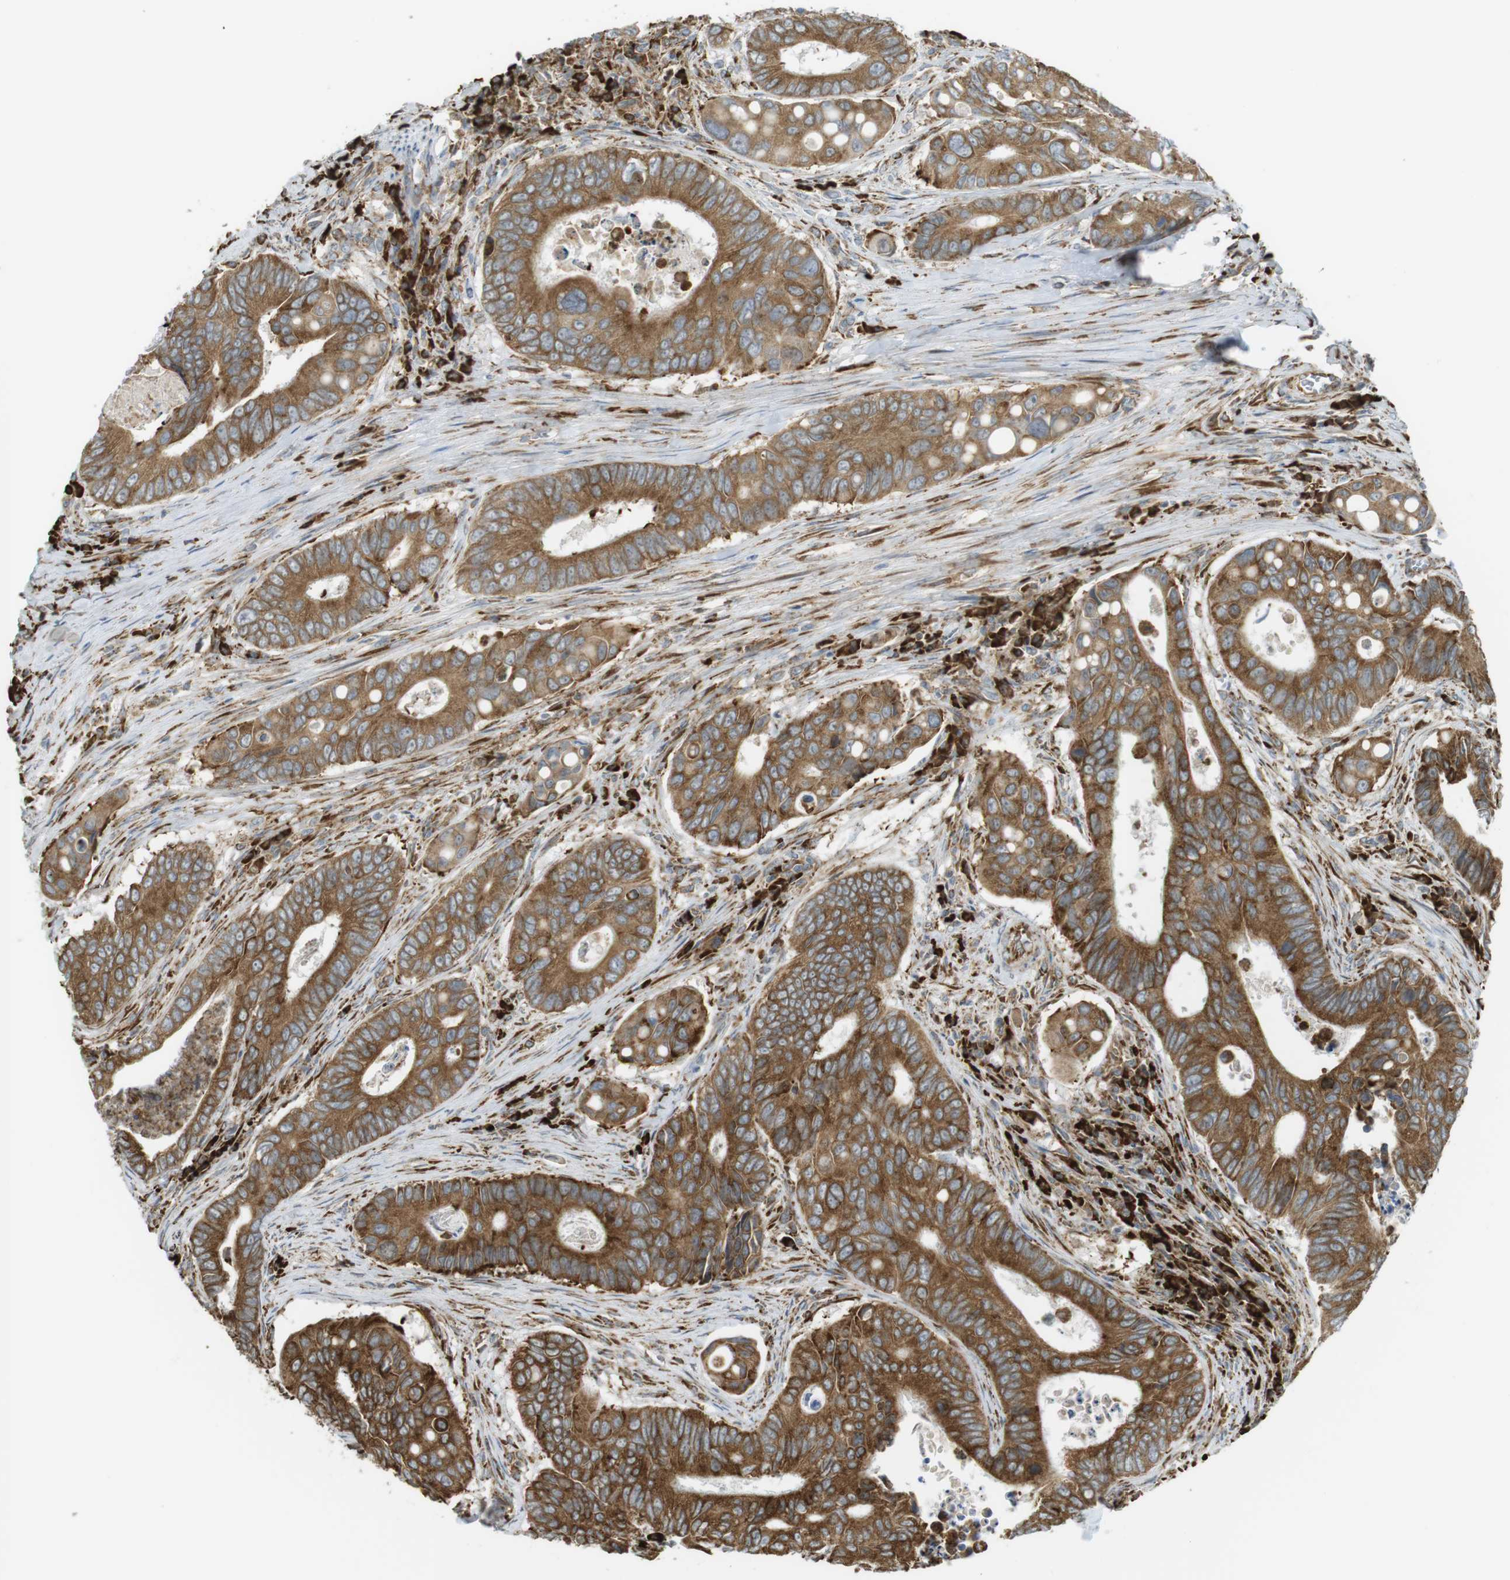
{"staining": {"intensity": "moderate", "quantity": ">75%", "location": "cytoplasmic/membranous"}, "tissue": "colorectal cancer", "cell_type": "Tumor cells", "image_type": "cancer", "snomed": [{"axis": "morphology", "description": "Inflammation, NOS"}, {"axis": "morphology", "description": "Adenocarcinoma, NOS"}, {"axis": "topography", "description": "Colon"}], "caption": "Immunohistochemistry (IHC) (DAB (3,3'-diaminobenzidine)) staining of adenocarcinoma (colorectal) displays moderate cytoplasmic/membranous protein staining in approximately >75% of tumor cells. Nuclei are stained in blue.", "gene": "MBOAT2", "patient": {"sex": "male", "age": 72}}